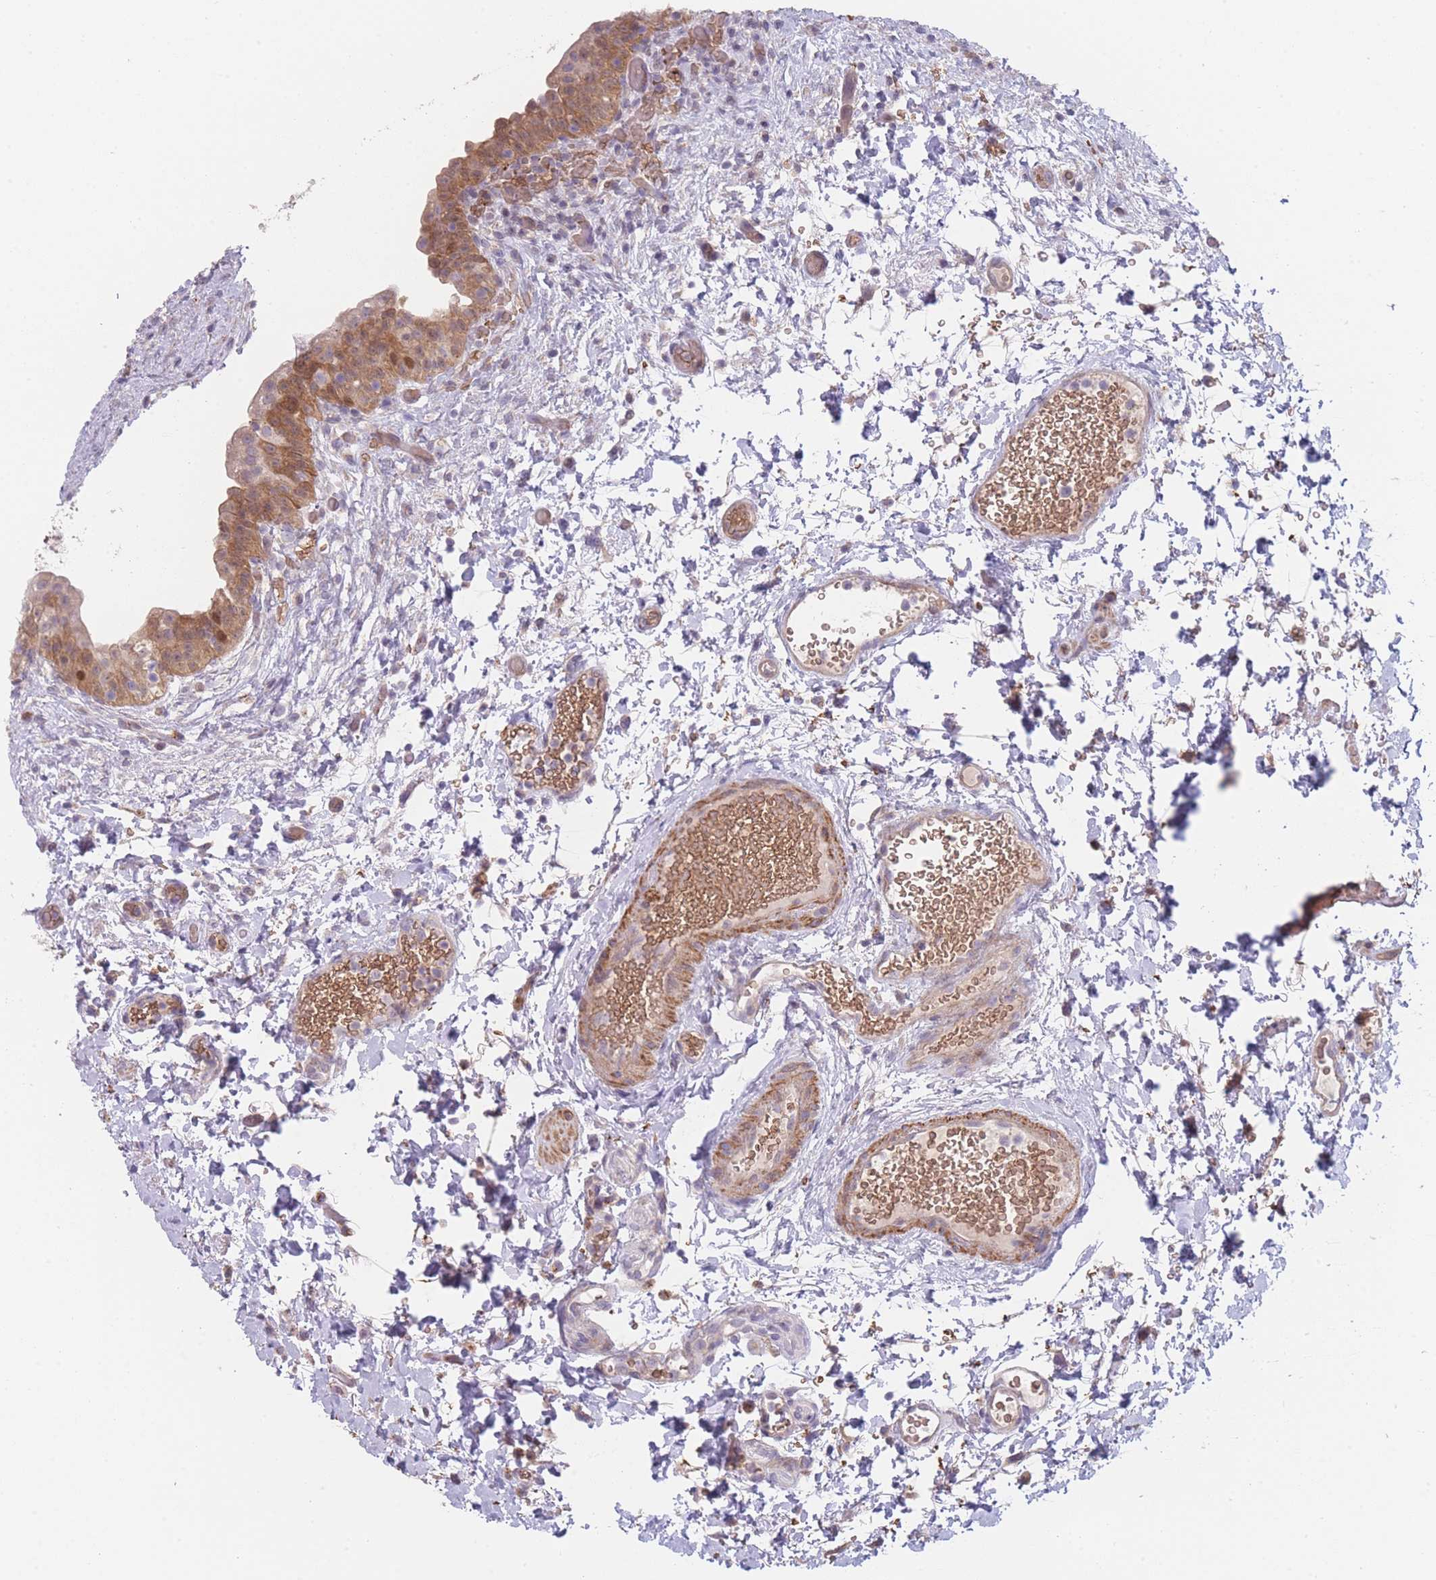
{"staining": {"intensity": "moderate", "quantity": ">75%", "location": "cytoplasmic/membranous"}, "tissue": "urinary bladder", "cell_type": "Urothelial cells", "image_type": "normal", "snomed": [{"axis": "morphology", "description": "Normal tissue, NOS"}, {"axis": "topography", "description": "Urinary bladder"}], "caption": "Urinary bladder stained with DAB IHC reveals medium levels of moderate cytoplasmic/membranous staining in approximately >75% of urothelial cells. (DAB IHC with brightfield microscopy, high magnification).", "gene": "SMPD4", "patient": {"sex": "male", "age": 69}}